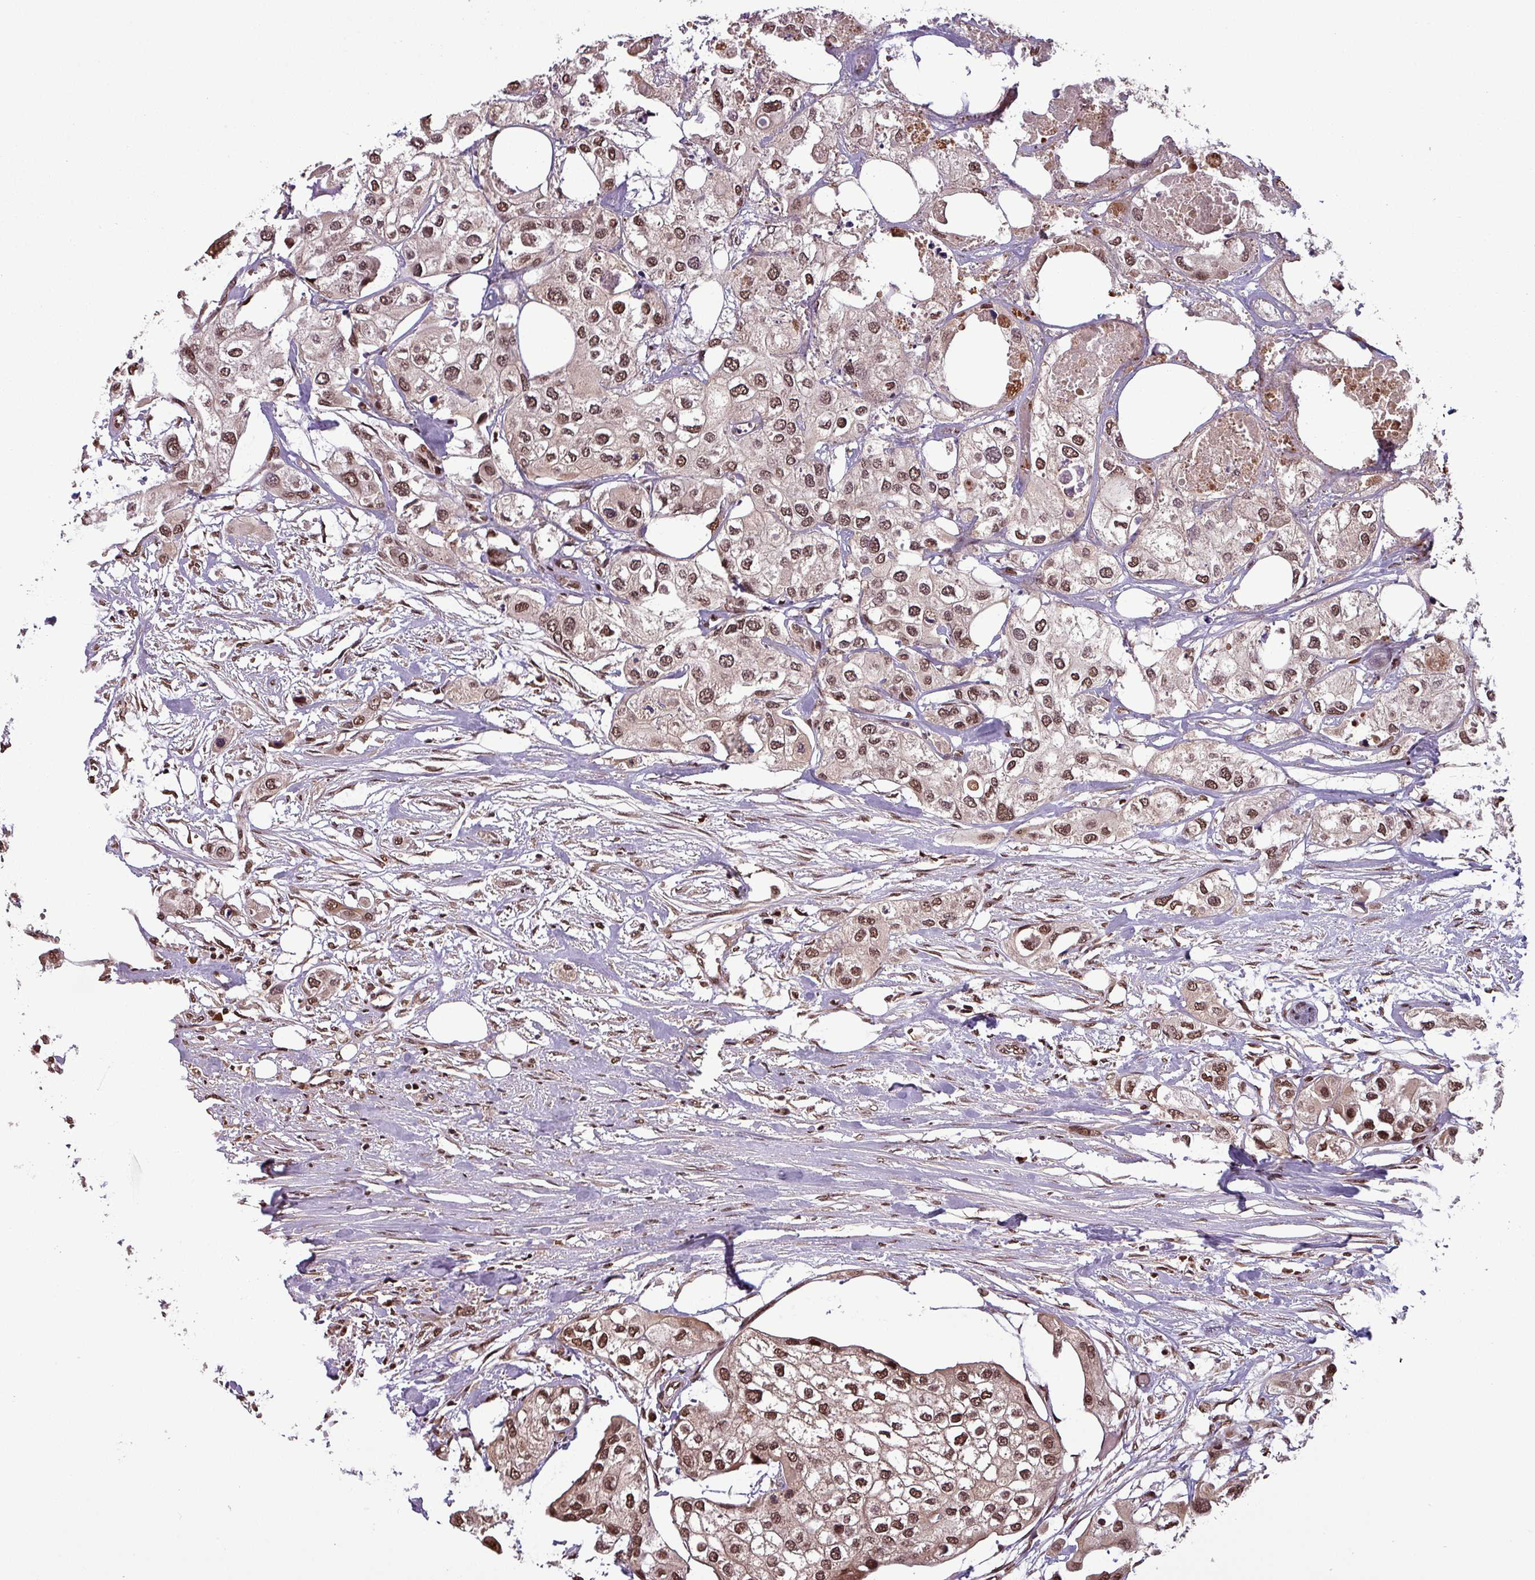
{"staining": {"intensity": "moderate", "quantity": ">75%", "location": "nuclear"}, "tissue": "urothelial cancer", "cell_type": "Tumor cells", "image_type": "cancer", "snomed": [{"axis": "morphology", "description": "Urothelial carcinoma, High grade"}, {"axis": "topography", "description": "Urinary bladder"}], "caption": "Tumor cells show moderate nuclear staining in approximately >75% of cells in high-grade urothelial carcinoma.", "gene": "NOB1", "patient": {"sex": "male", "age": 64}}